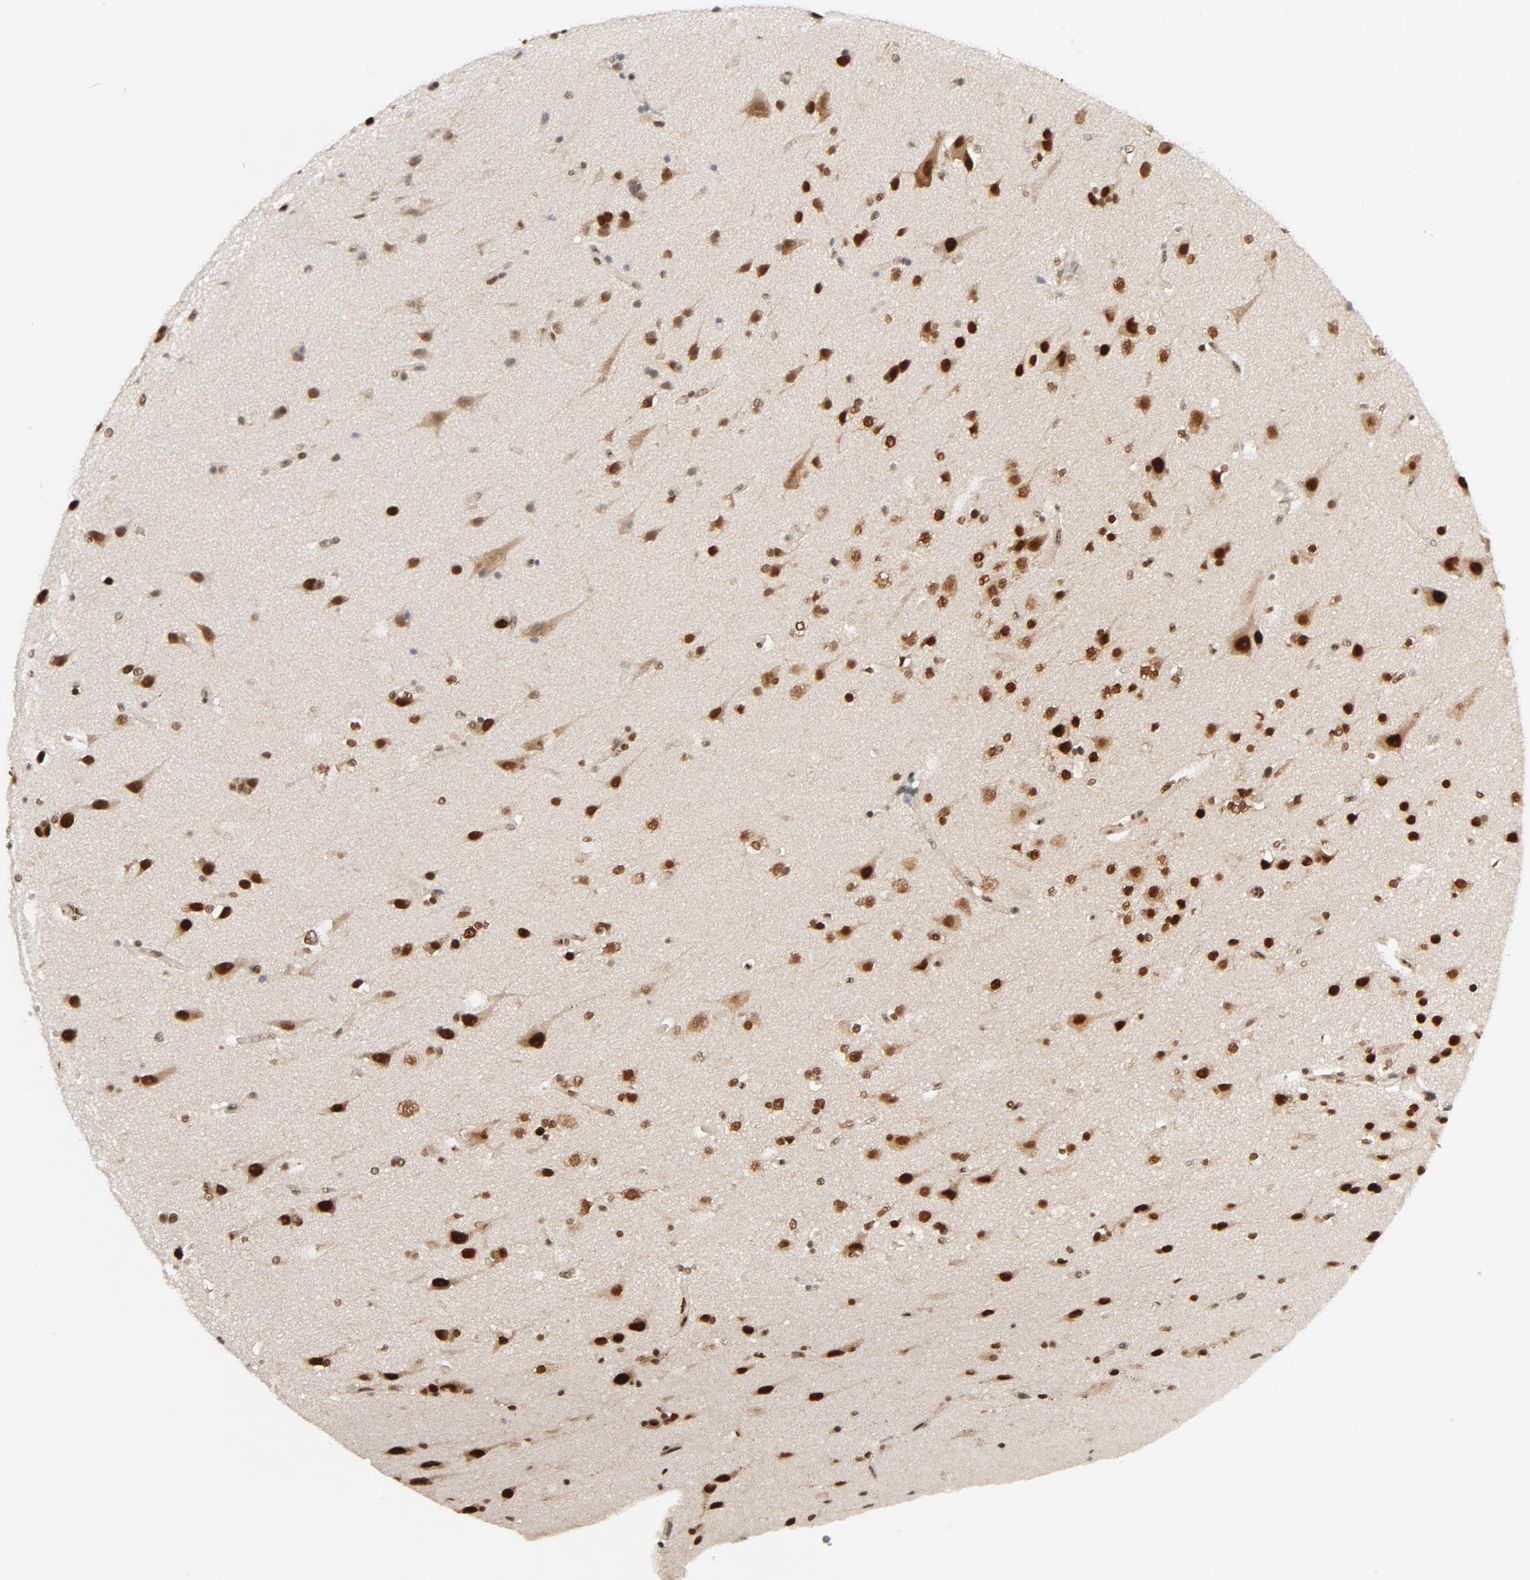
{"staining": {"intensity": "strong", "quantity": ">75%", "location": "nuclear"}, "tissue": "glioma", "cell_type": "Tumor cells", "image_type": "cancer", "snomed": [{"axis": "morphology", "description": "Glioma, malignant, Low grade"}, {"axis": "topography", "description": "Cerebral cortex"}], "caption": "Protein staining of glioma tissue shows strong nuclear expression in approximately >75% of tumor cells.", "gene": "SMARCD1", "patient": {"sex": "female", "age": 47}}